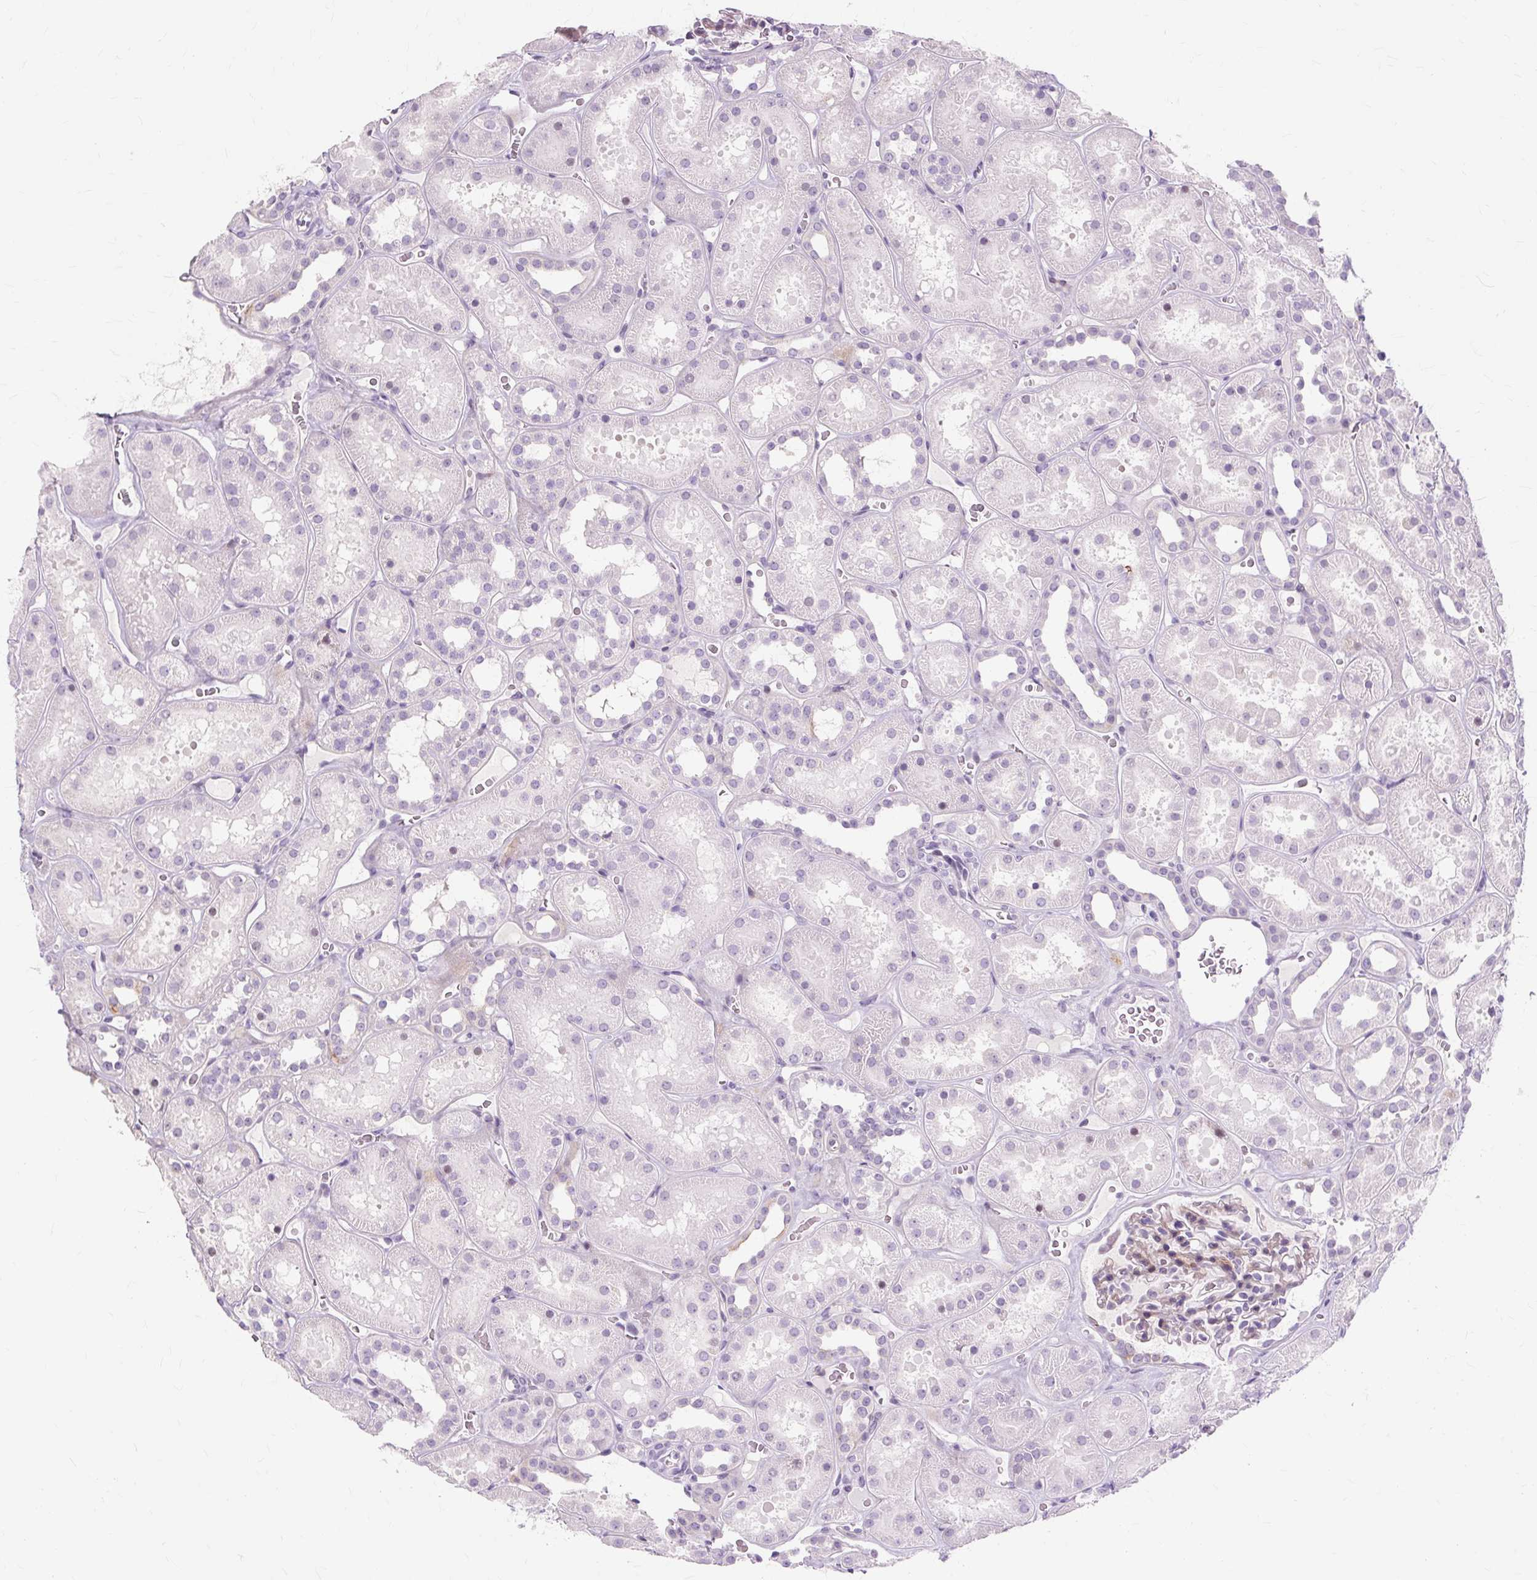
{"staining": {"intensity": "negative", "quantity": "none", "location": "none"}, "tissue": "kidney", "cell_type": "Cells in glomeruli", "image_type": "normal", "snomed": [{"axis": "morphology", "description": "Normal tissue, NOS"}, {"axis": "topography", "description": "Kidney"}], "caption": "The photomicrograph exhibits no significant expression in cells in glomeruli of kidney. The staining is performed using DAB brown chromogen with nuclei counter-stained in using hematoxylin.", "gene": "IRX2", "patient": {"sex": "female", "age": 41}}